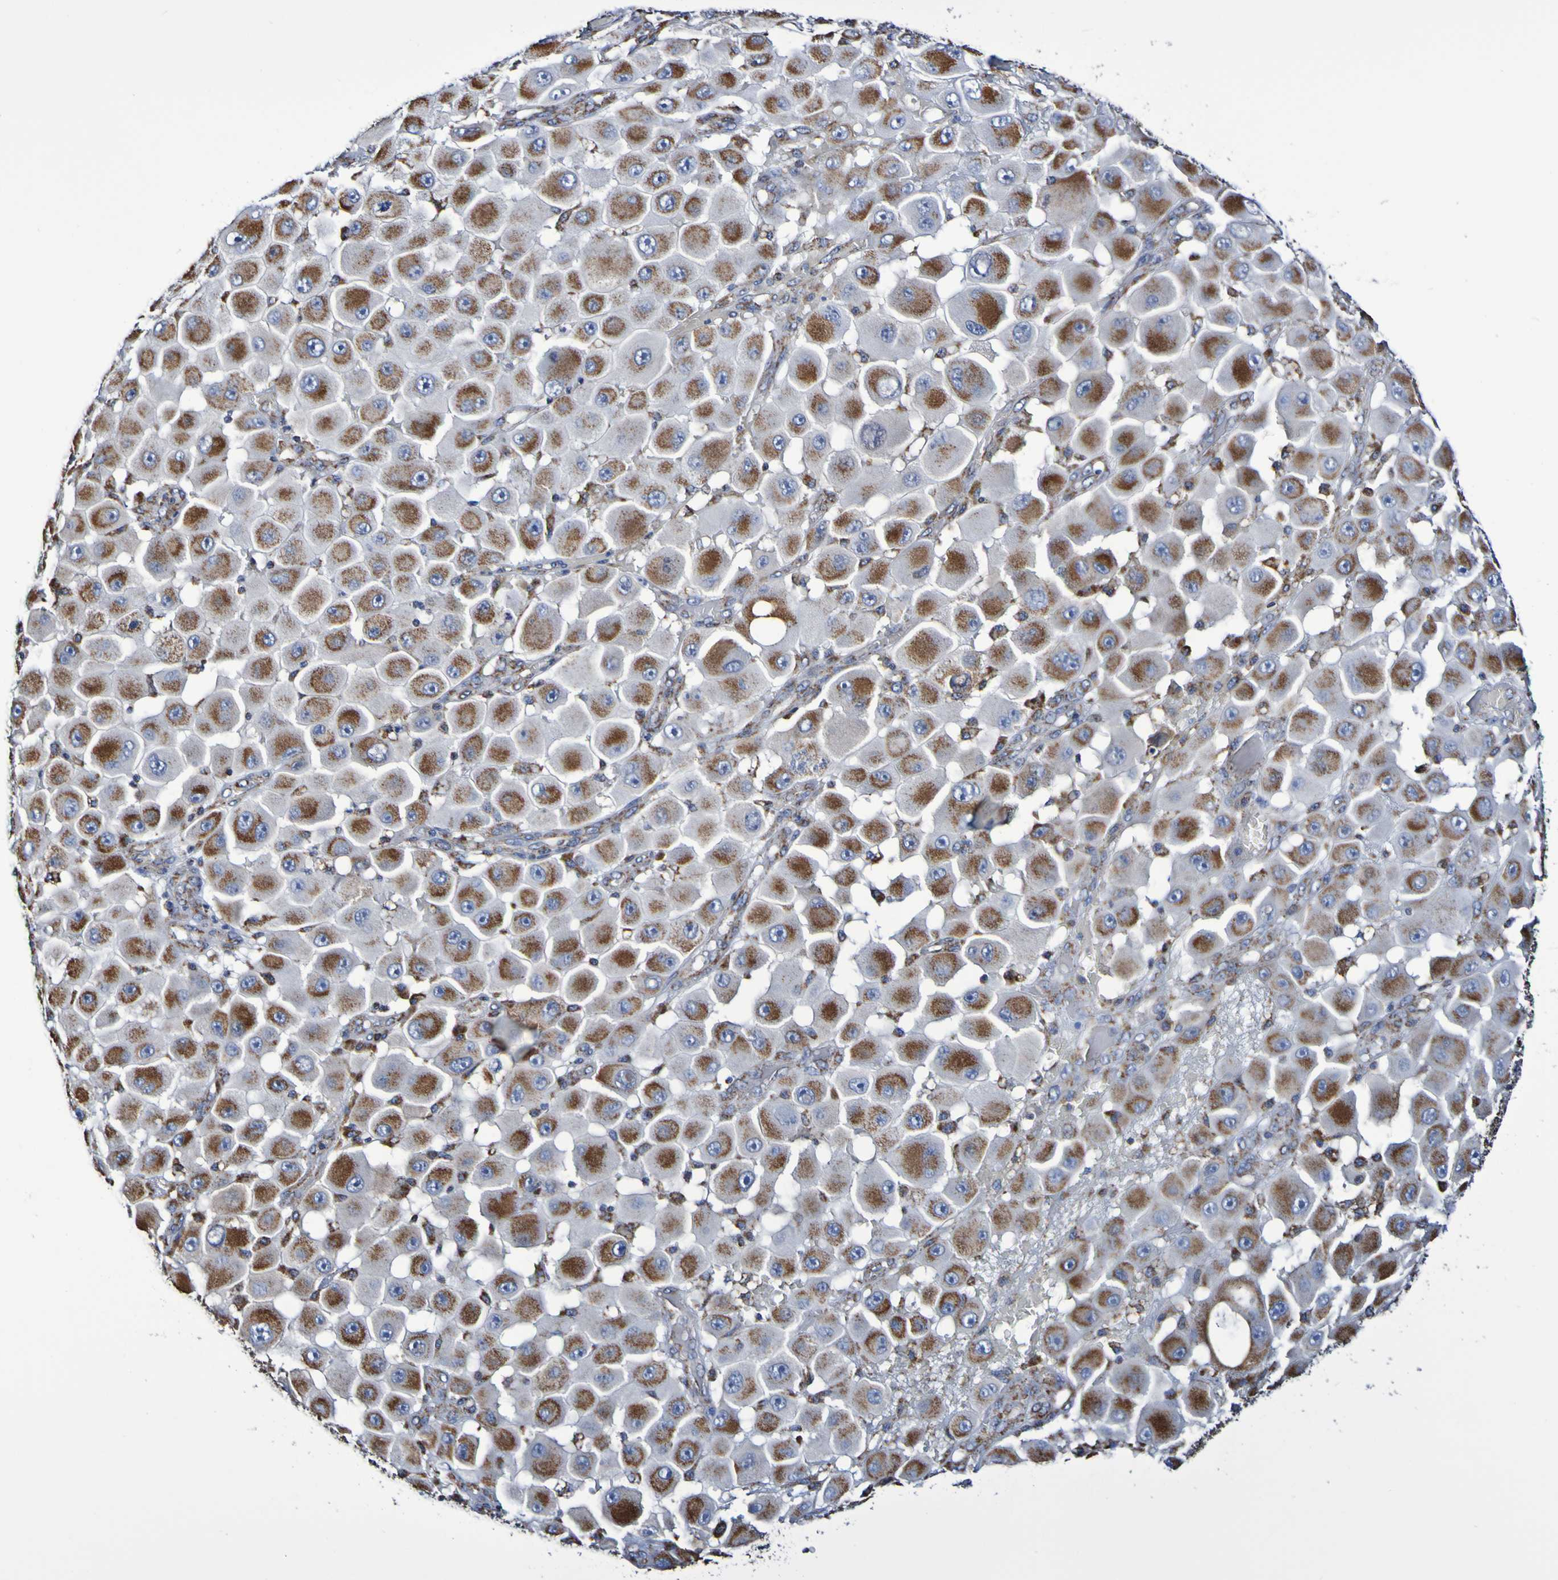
{"staining": {"intensity": "moderate", "quantity": ">75%", "location": "cytoplasmic/membranous"}, "tissue": "melanoma", "cell_type": "Tumor cells", "image_type": "cancer", "snomed": [{"axis": "morphology", "description": "Malignant melanoma, NOS"}, {"axis": "topography", "description": "Skin"}], "caption": "Protein expression by immunohistochemistry shows moderate cytoplasmic/membranous staining in about >75% of tumor cells in melanoma.", "gene": "IL18R1", "patient": {"sex": "female", "age": 81}}